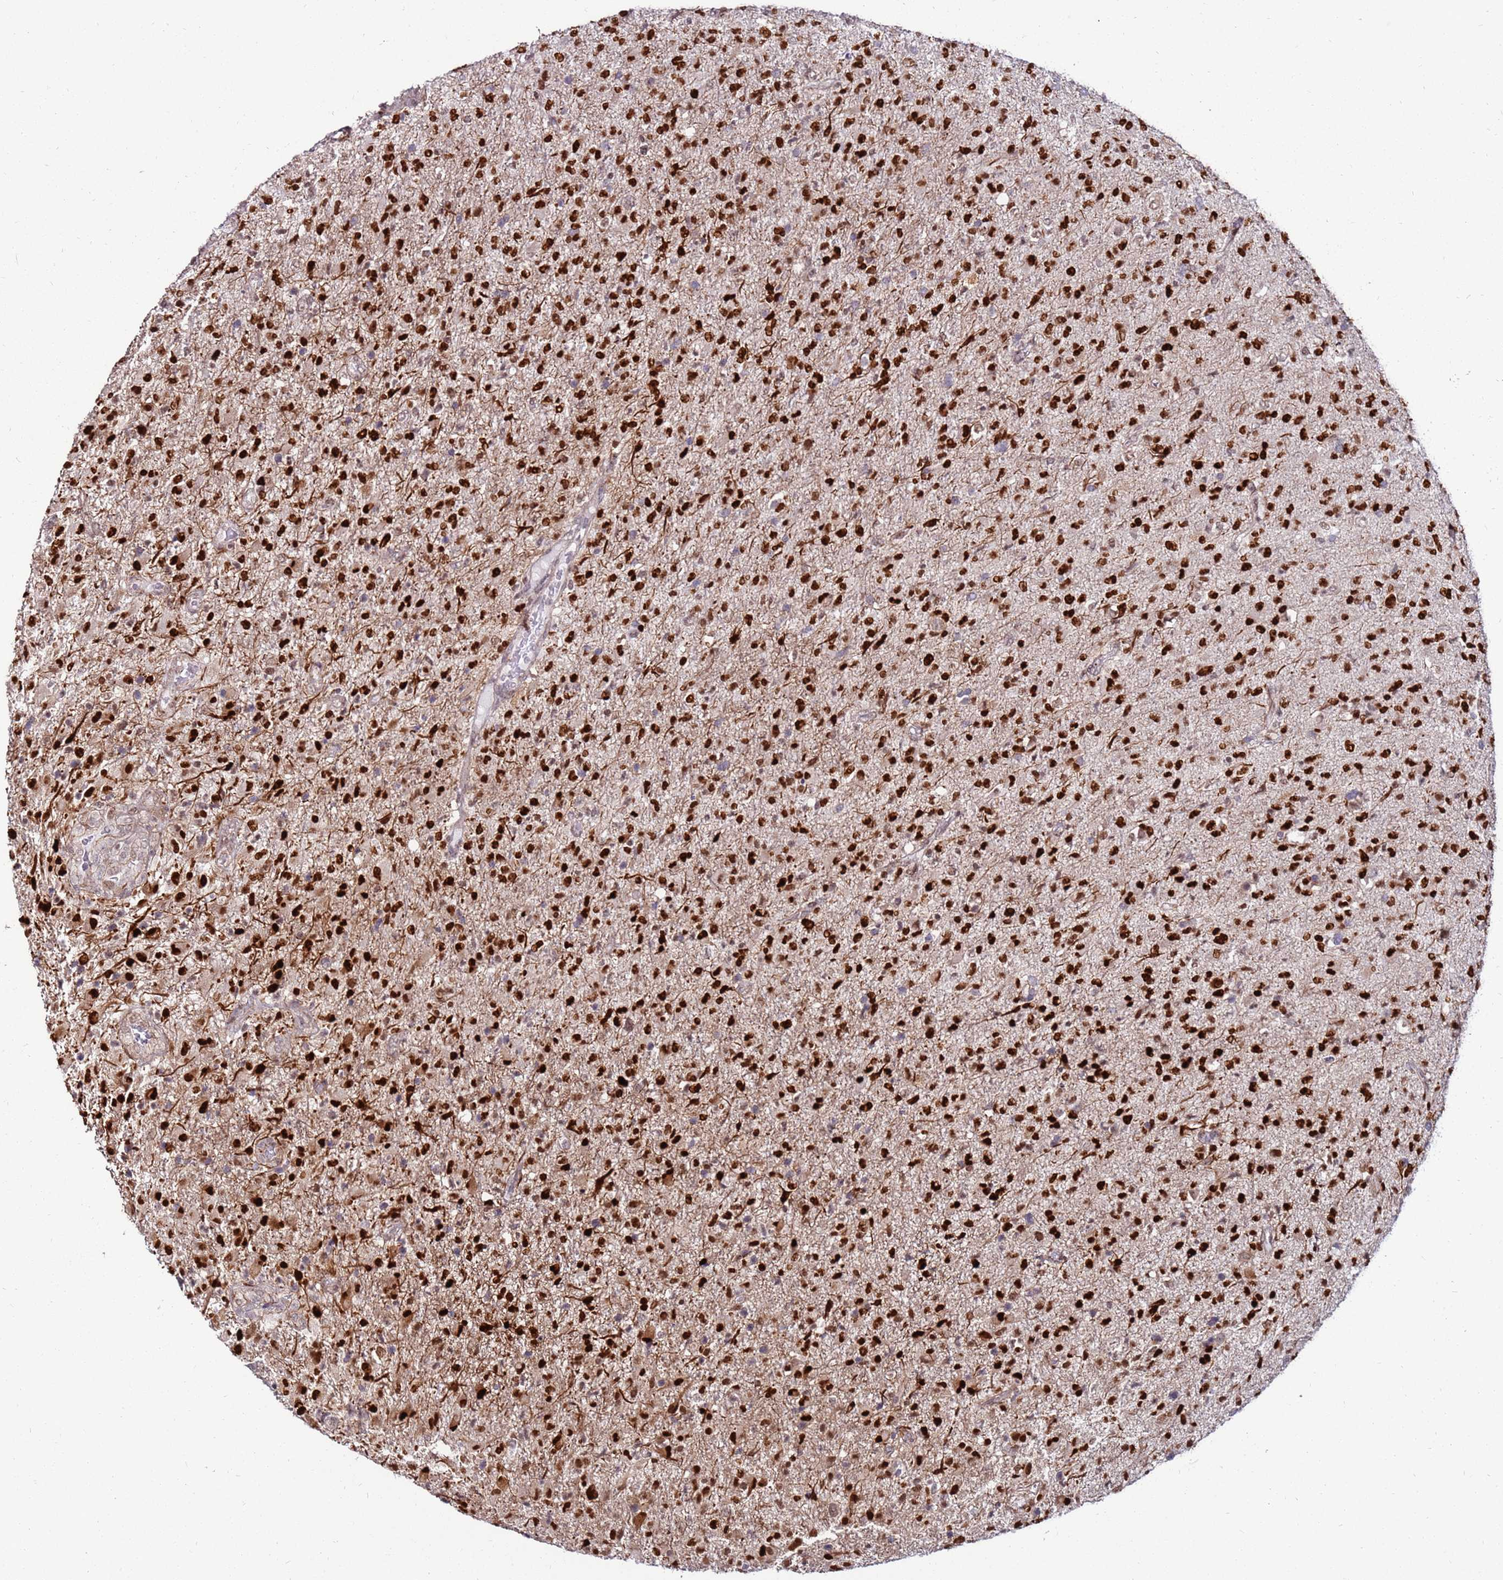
{"staining": {"intensity": "strong", "quantity": ">75%", "location": "nuclear"}, "tissue": "glioma", "cell_type": "Tumor cells", "image_type": "cancer", "snomed": [{"axis": "morphology", "description": "Glioma, malignant, Low grade"}, {"axis": "topography", "description": "Brain"}], "caption": "A photomicrograph of glioma stained for a protein reveals strong nuclear brown staining in tumor cells. (DAB (3,3'-diaminobenzidine) = brown stain, brightfield microscopy at high magnification).", "gene": "KPNA4", "patient": {"sex": "male", "age": 65}}